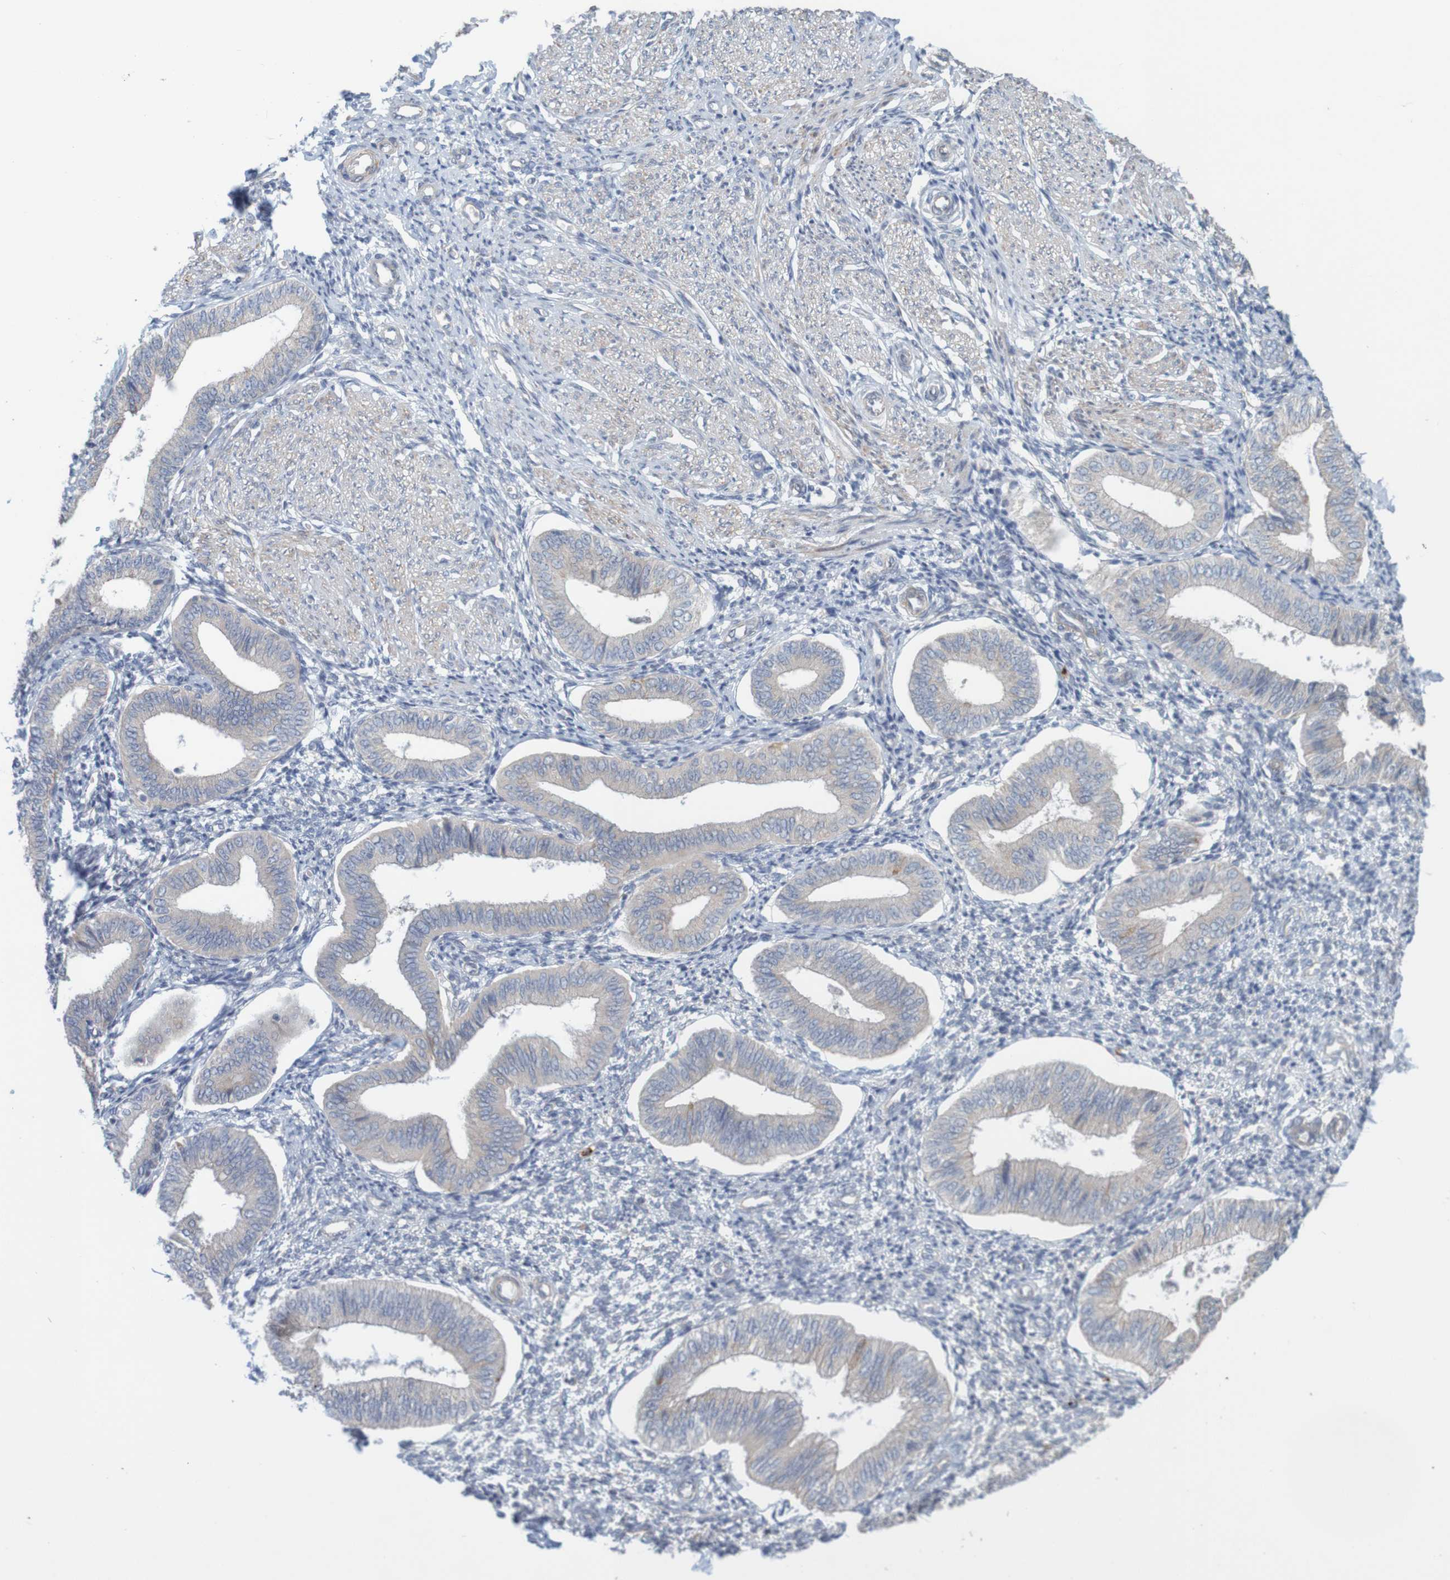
{"staining": {"intensity": "negative", "quantity": "none", "location": "none"}, "tissue": "endometrium", "cell_type": "Cells in endometrial stroma", "image_type": "normal", "snomed": [{"axis": "morphology", "description": "Normal tissue, NOS"}, {"axis": "topography", "description": "Endometrium"}], "caption": "This image is of normal endometrium stained with IHC to label a protein in brown with the nuclei are counter-stained blue. There is no staining in cells in endometrial stroma. (Stains: DAB (3,3'-diaminobenzidine) immunohistochemistry with hematoxylin counter stain, Microscopy: brightfield microscopy at high magnification).", "gene": "KRT23", "patient": {"sex": "female", "age": 50}}